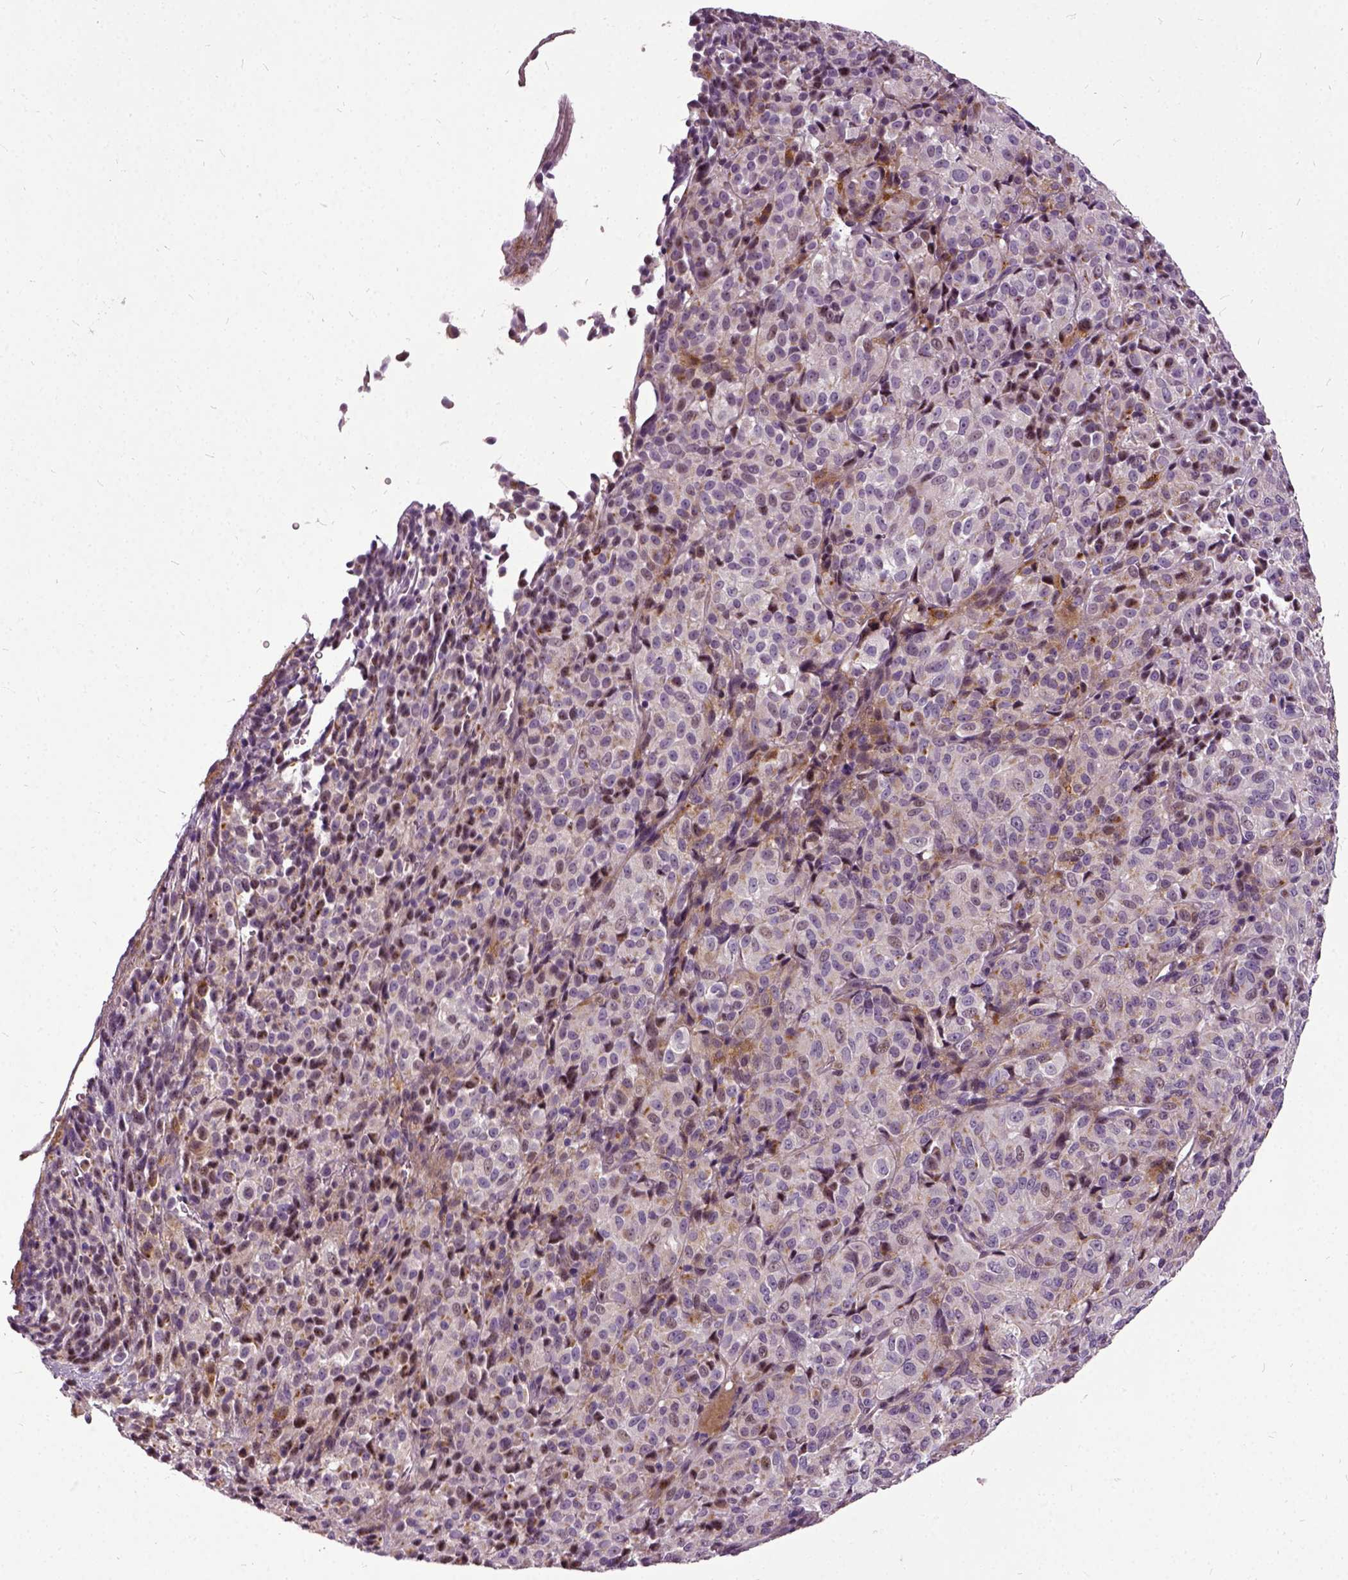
{"staining": {"intensity": "weak", "quantity": "<25%", "location": "cytoplasmic/membranous"}, "tissue": "melanoma", "cell_type": "Tumor cells", "image_type": "cancer", "snomed": [{"axis": "morphology", "description": "Malignant melanoma, Metastatic site"}, {"axis": "topography", "description": "Brain"}], "caption": "Immunohistochemistry histopathology image of neoplastic tissue: malignant melanoma (metastatic site) stained with DAB (3,3'-diaminobenzidine) reveals no significant protein expression in tumor cells.", "gene": "ILRUN", "patient": {"sex": "female", "age": 56}}